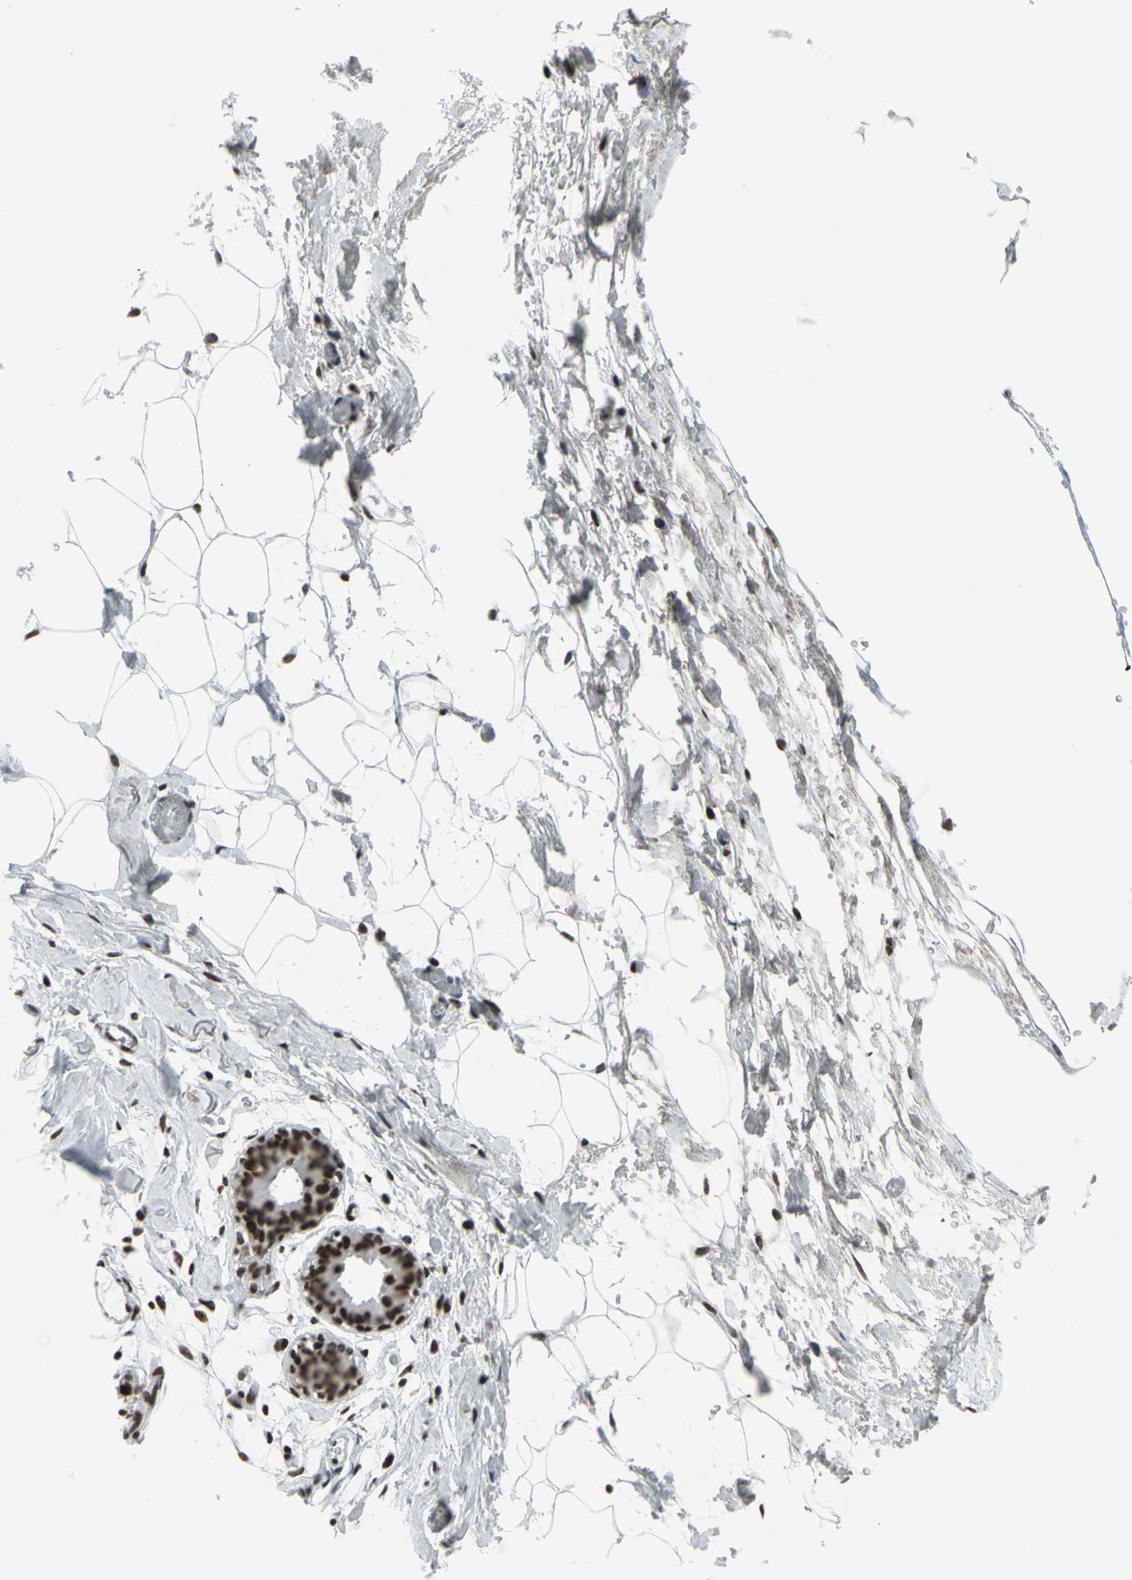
{"staining": {"intensity": "moderate", "quantity": ">75%", "location": "nuclear"}, "tissue": "adipose tissue", "cell_type": "Adipocytes", "image_type": "normal", "snomed": [{"axis": "morphology", "description": "Normal tissue, NOS"}, {"axis": "topography", "description": "Breast"}, {"axis": "topography", "description": "Soft tissue"}], "caption": "Immunohistochemical staining of unremarkable adipose tissue shows medium levels of moderate nuclear positivity in about >75% of adipocytes.", "gene": "SMARCA4", "patient": {"sex": "female", "age": 25}}